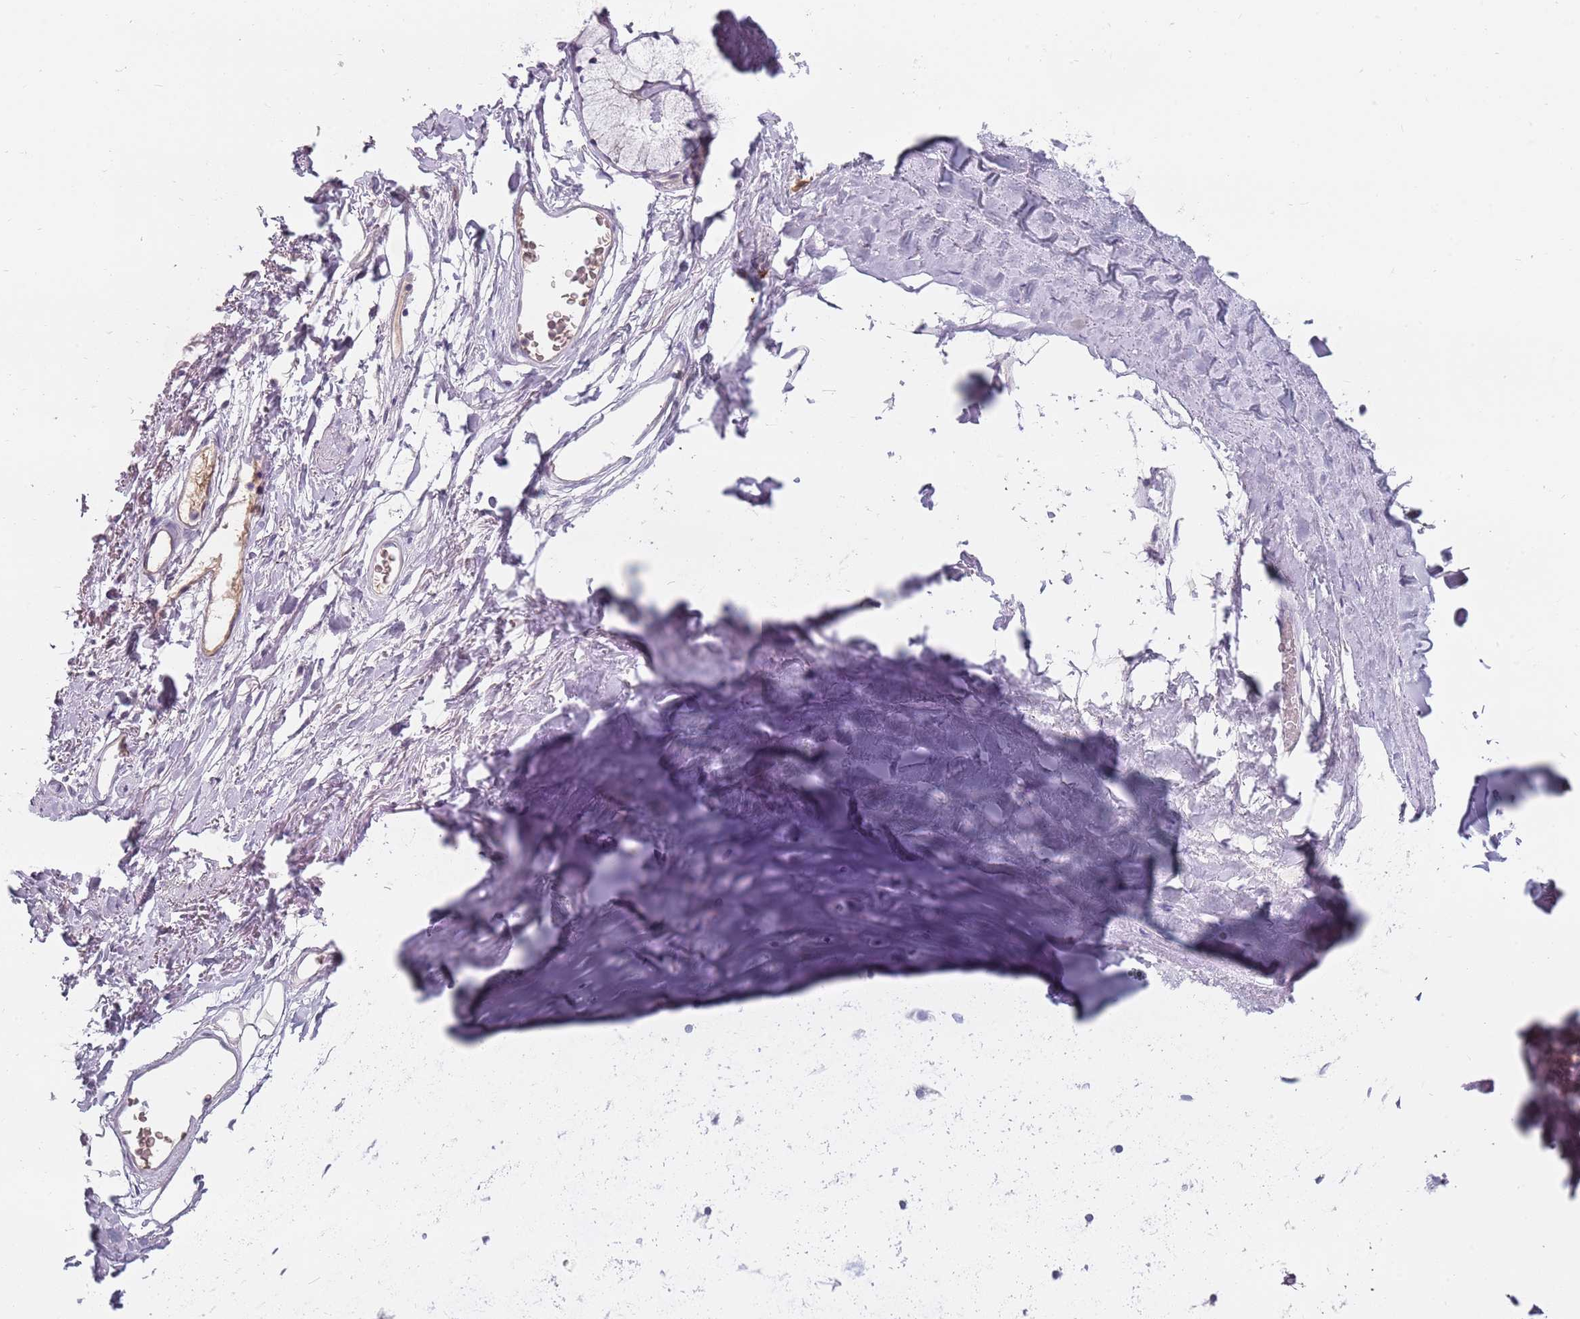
{"staining": {"intensity": "negative", "quantity": "none", "location": "none"}, "tissue": "adipose tissue", "cell_type": "Adipocytes", "image_type": "normal", "snomed": [{"axis": "morphology", "description": "Normal tissue, NOS"}, {"axis": "topography", "description": "Lymph node"}, {"axis": "topography", "description": "Bronchus"}], "caption": "This is an IHC histopathology image of normal adipose tissue. There is no expression in adipocytes.", "gene": "DDX4", "patient": {"sex": "male", "age": 63}}